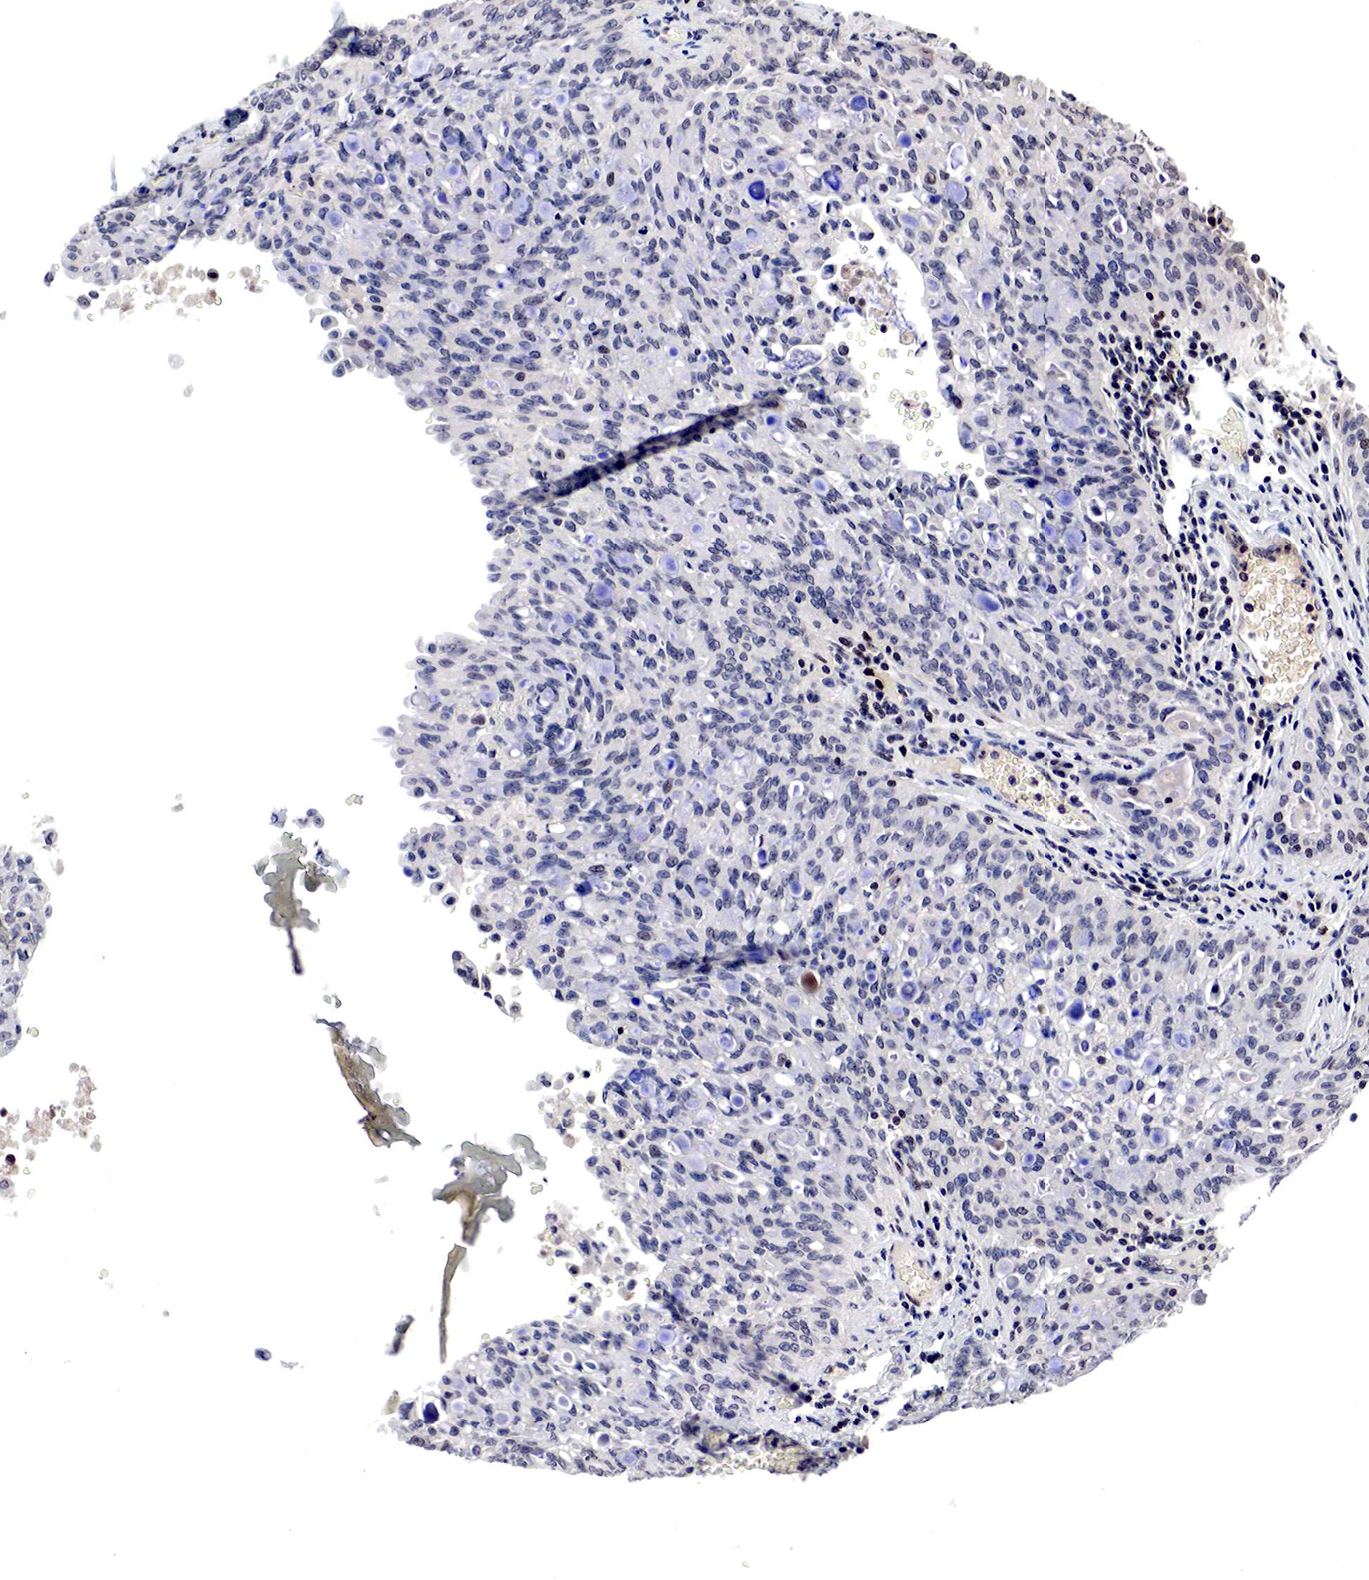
{"staining": {"intensity": "negative", "quantity": "none", "location": "none"}, "tissue": "lung cancer", "cell_type": "Tumor cells", "image_type": "cancer", "snomed": [{"axis": "morphology", "description": "Adenocarcinoma, NOS"}, {"axis": "topography", "description": "Lung"}], "caption": "This is an IHC photomicrograph of human lung cancer. There is no positivity in tumor cells.", "gene": "DACH2", "patient": {"sex": "female", "age": 44}}